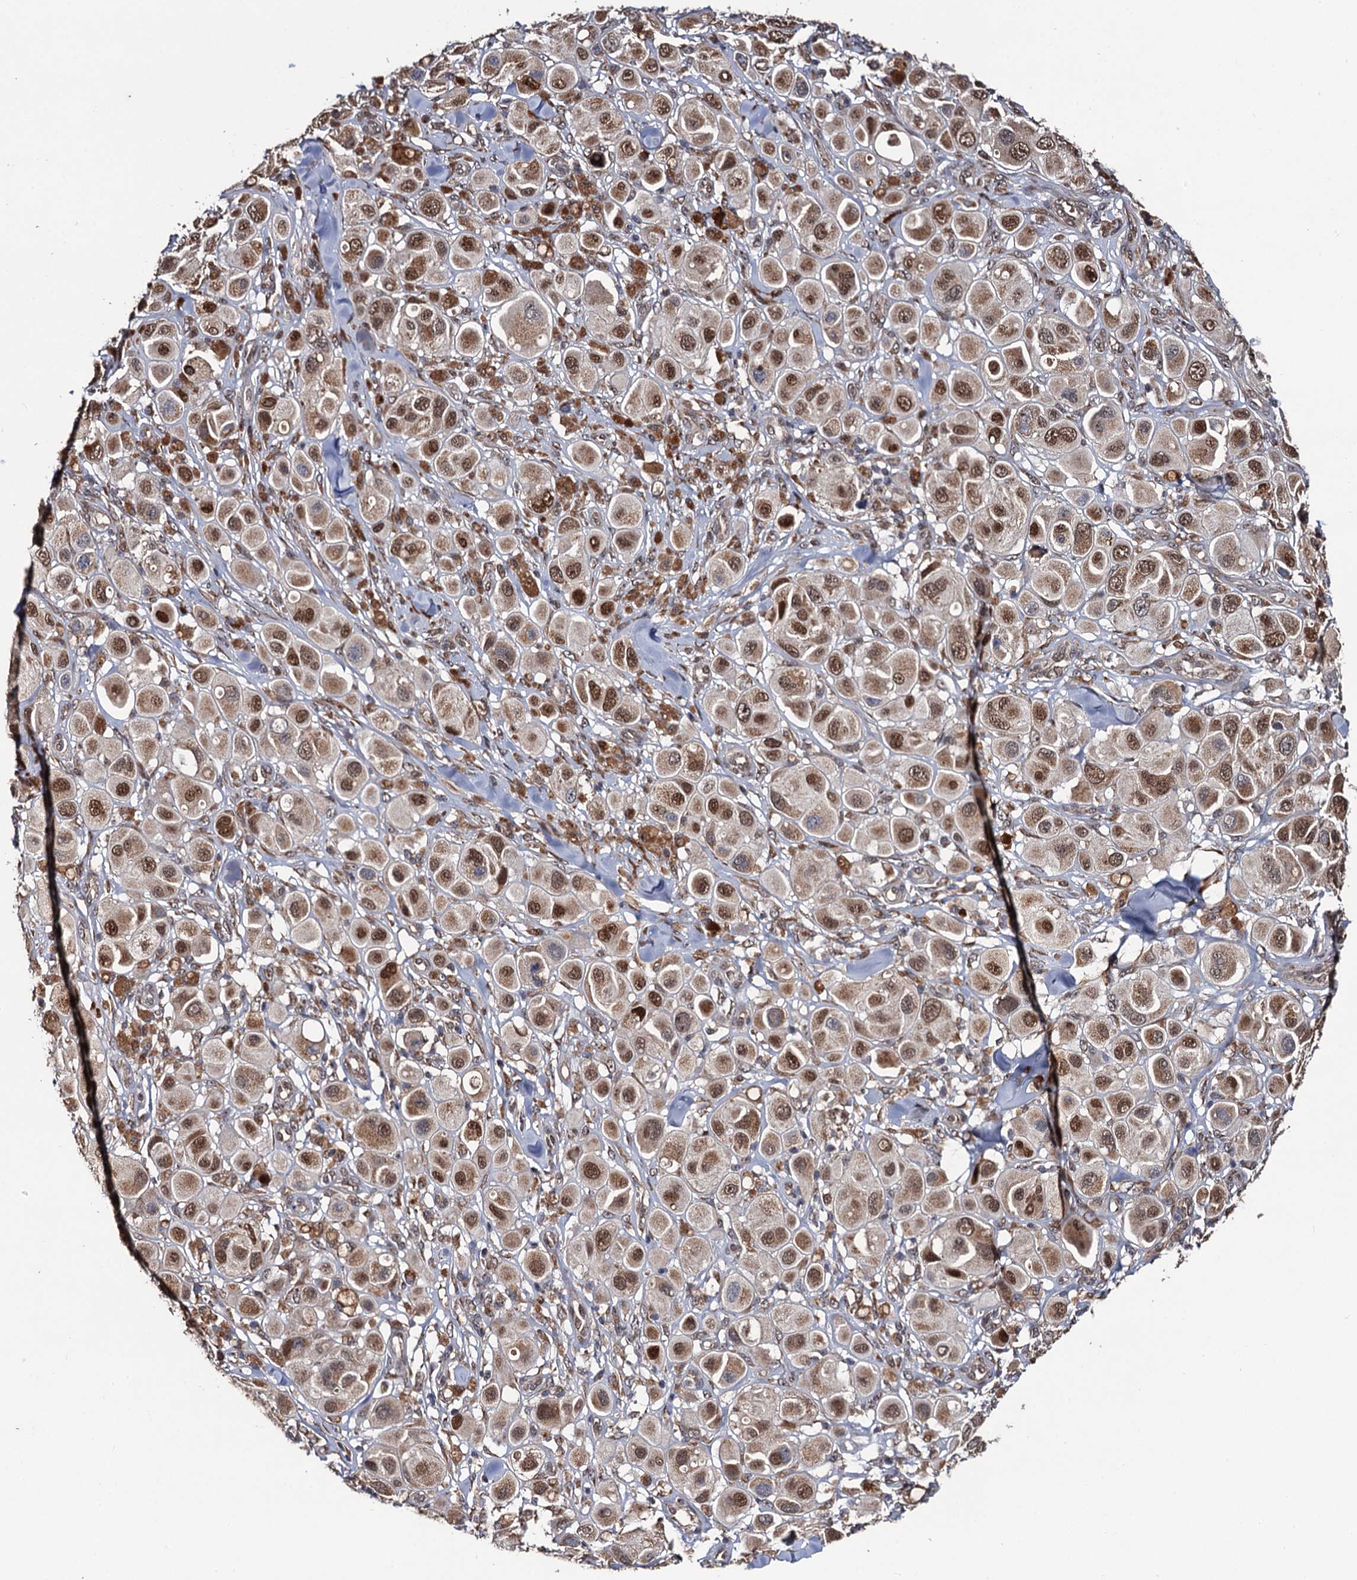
{"staining": {"intensity": "moderate", "quantity": ">75%", "location": "nuclear"}, "tissue": "melanoma", "cell_type": "Tumor cells", "image_type": "cancer", "snomed": [{"axis": "morphology", "description": "Malignant melanoma, Metastatic site"}, {"axis": "topography", "description": "Skin"}], "caption": "High-power microscopy captured an IHC image of malignant melanoma (metastatic site), revealing moderate nuclear staining in about >75% of tumor cells. (DAB (3,3'-diaminobenzidine) IHC, brown staining for protein, blue staining for nuclei).", "gene": "LRRC63", "patient": {"sex": "male", "age": 41}}